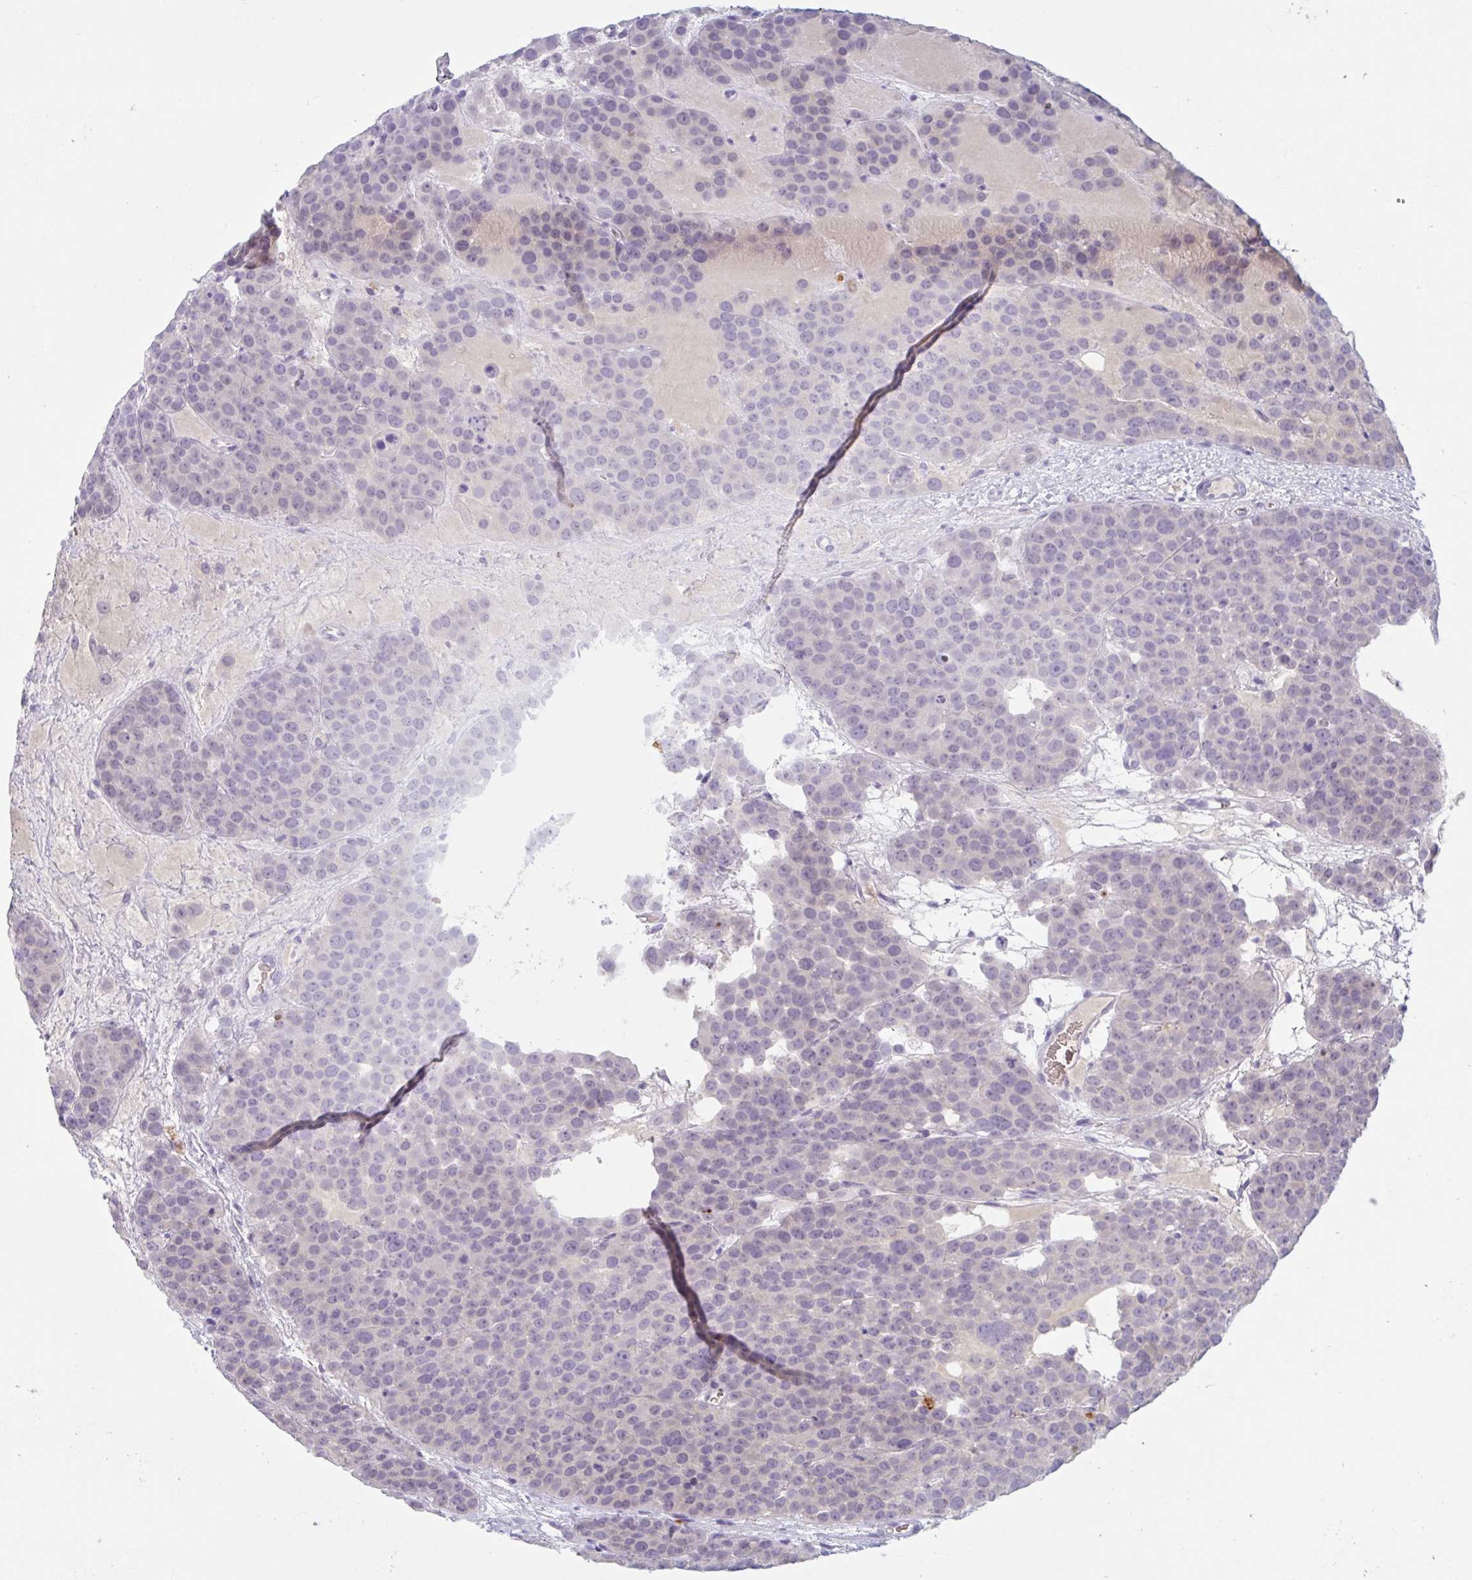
{"staining": {"intensity": "negative", "quantity": "none", "location": "none"}, "tissue": "testis cancer", "cell_type": "Tumor cells", "image_type": "cancer", "snomed": [{"axis": "morphology", "description": "Seminoma, NOS"}, {"axis": "topography", "description": "Testis"}], "caption": "Human testis seminoma stained for a protein using immunohistochemistry (IHC) exhibits no positivity in tumor cells.", "gene": "RHAG", "patient": {"sex": "male", "age": 71}}